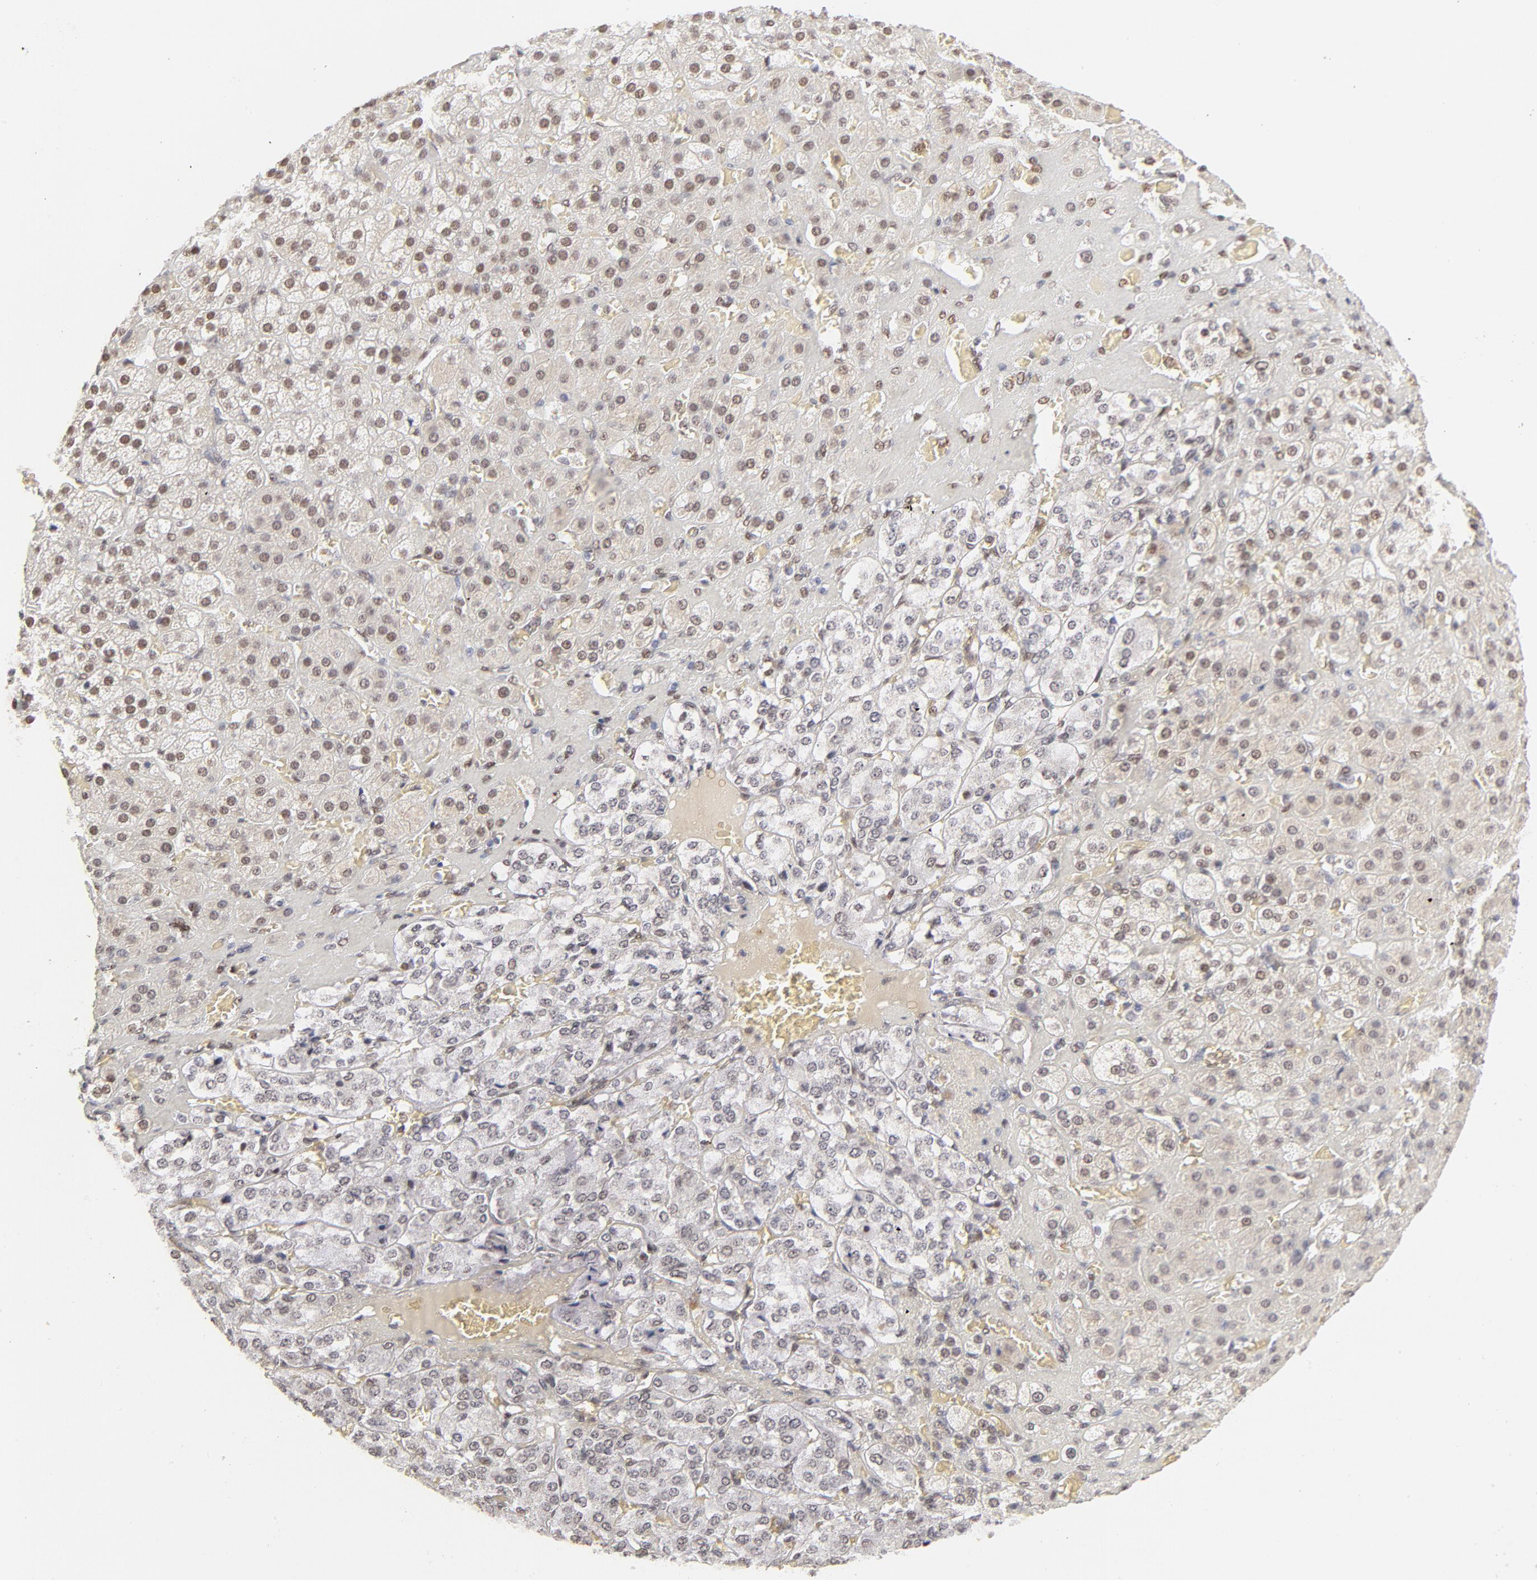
{"staining": {"intensity": "moderate", "quantity": ">75%", "location": "nuclear"}, "tissue": "adrenal gland", "cell_type": "Glandular cells", "image_type": "normal", "snomed": [{"axis": "morphology", "description": "Normal tissue, NOS"}, {"axis": "topography", "description": "Adrenal gland"}], "caption": "Moderate nuclear positivity for a protein is seen in approximately >75% of glandular cells of benign adrenal gland using immunohistochemistry.", "gene": "PBX1", "patient": {"sex": "female", "age": 71}}